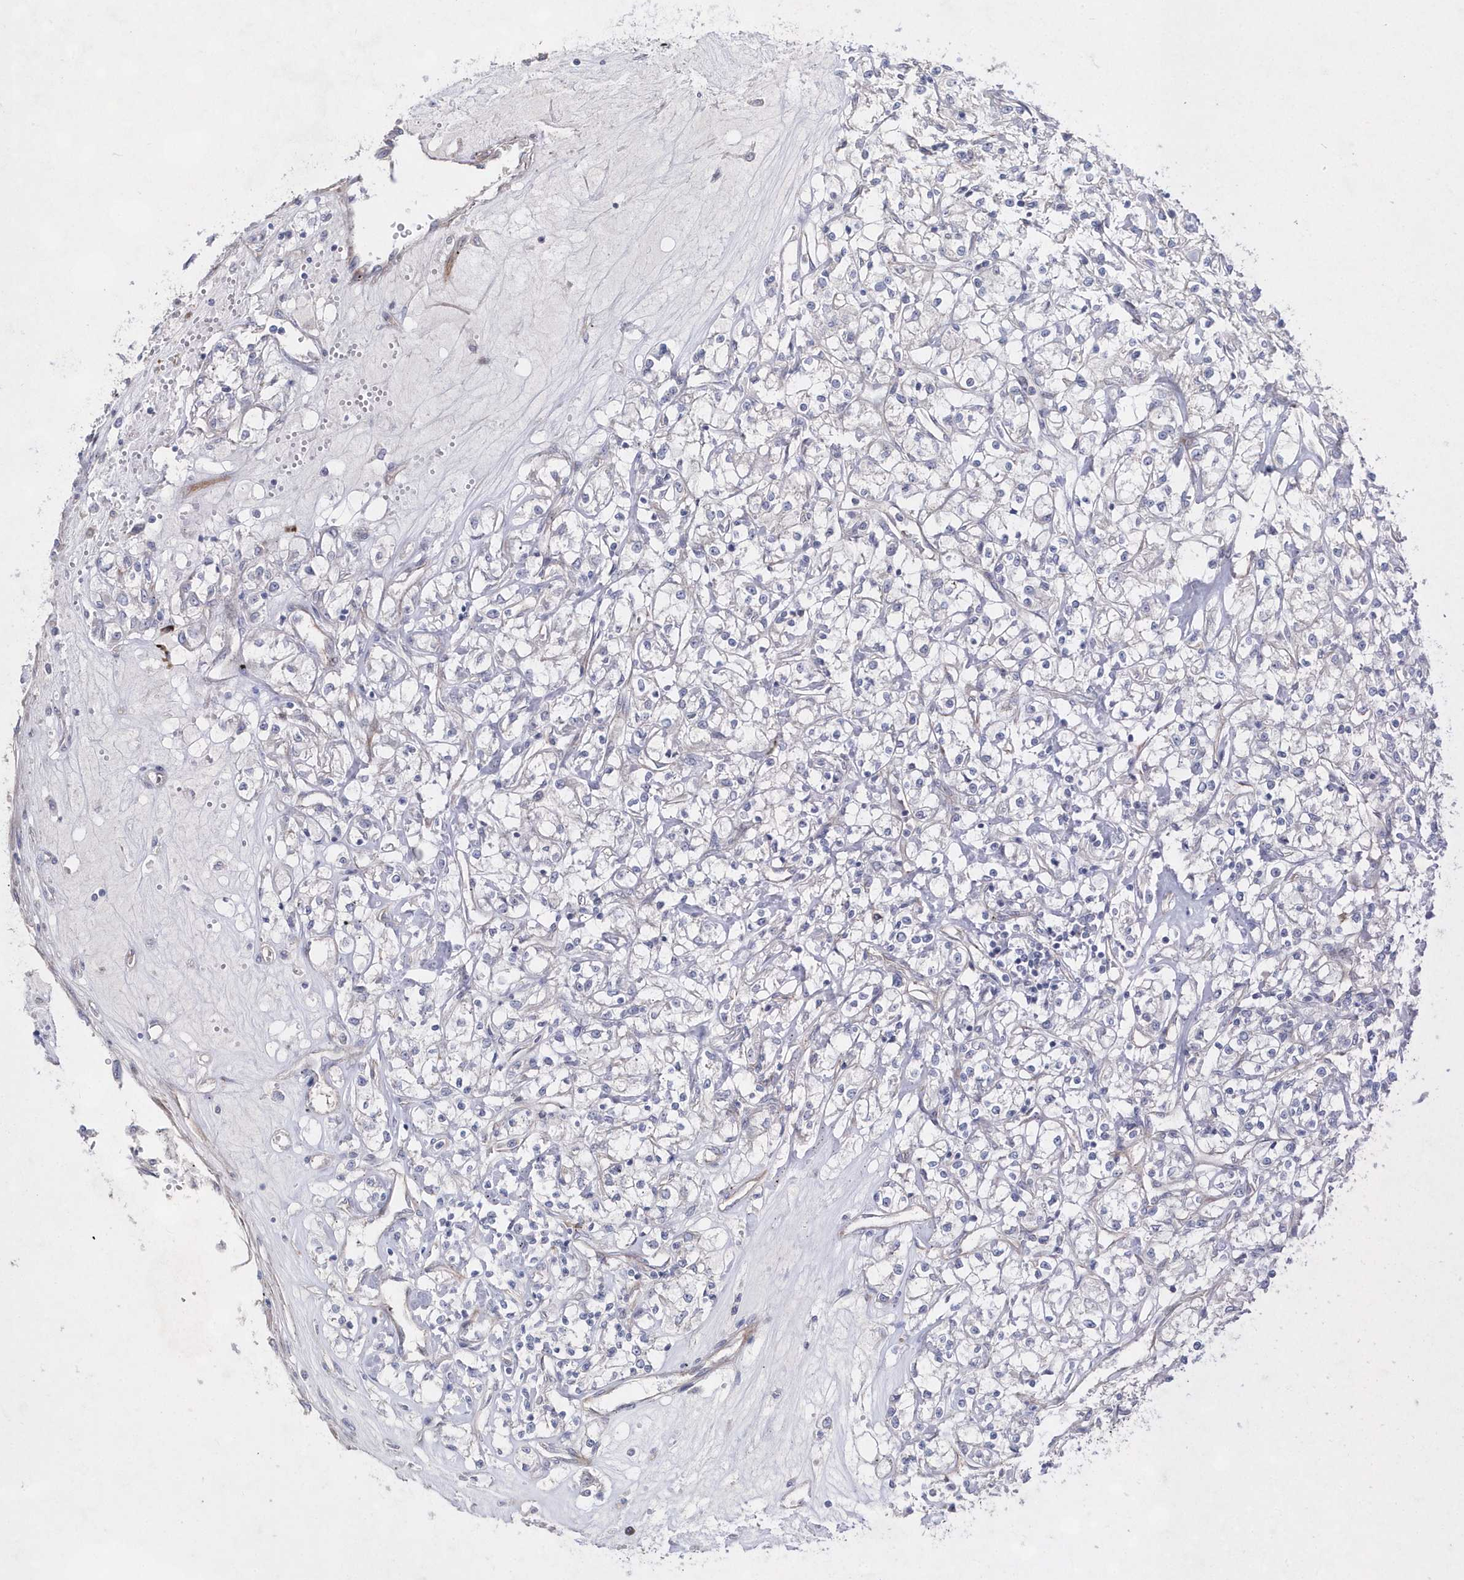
{"staining": {"intensity": "negative", "quantity": "none", "location": "none"}, "tissue": "renal cancer", "cell_type": "Tumor cells", "image_type": "cancer", "snomed": [{"axis": "morphology", "description": "Adenocarcinoma, NOS"}, {"axis": "topography", "description": "Kidney"}], "caption": "A photomicrograph of adenocarcinoma (renal) stained for a protein shows no brown staining in tumor cells. (DAB (3,3'-diaminobenzidine) immunohistochemistry (IHC) with hematoxylin counter stain).", "gene": "TMEM132B", "patient": {"sex": "female", "age": 59}}